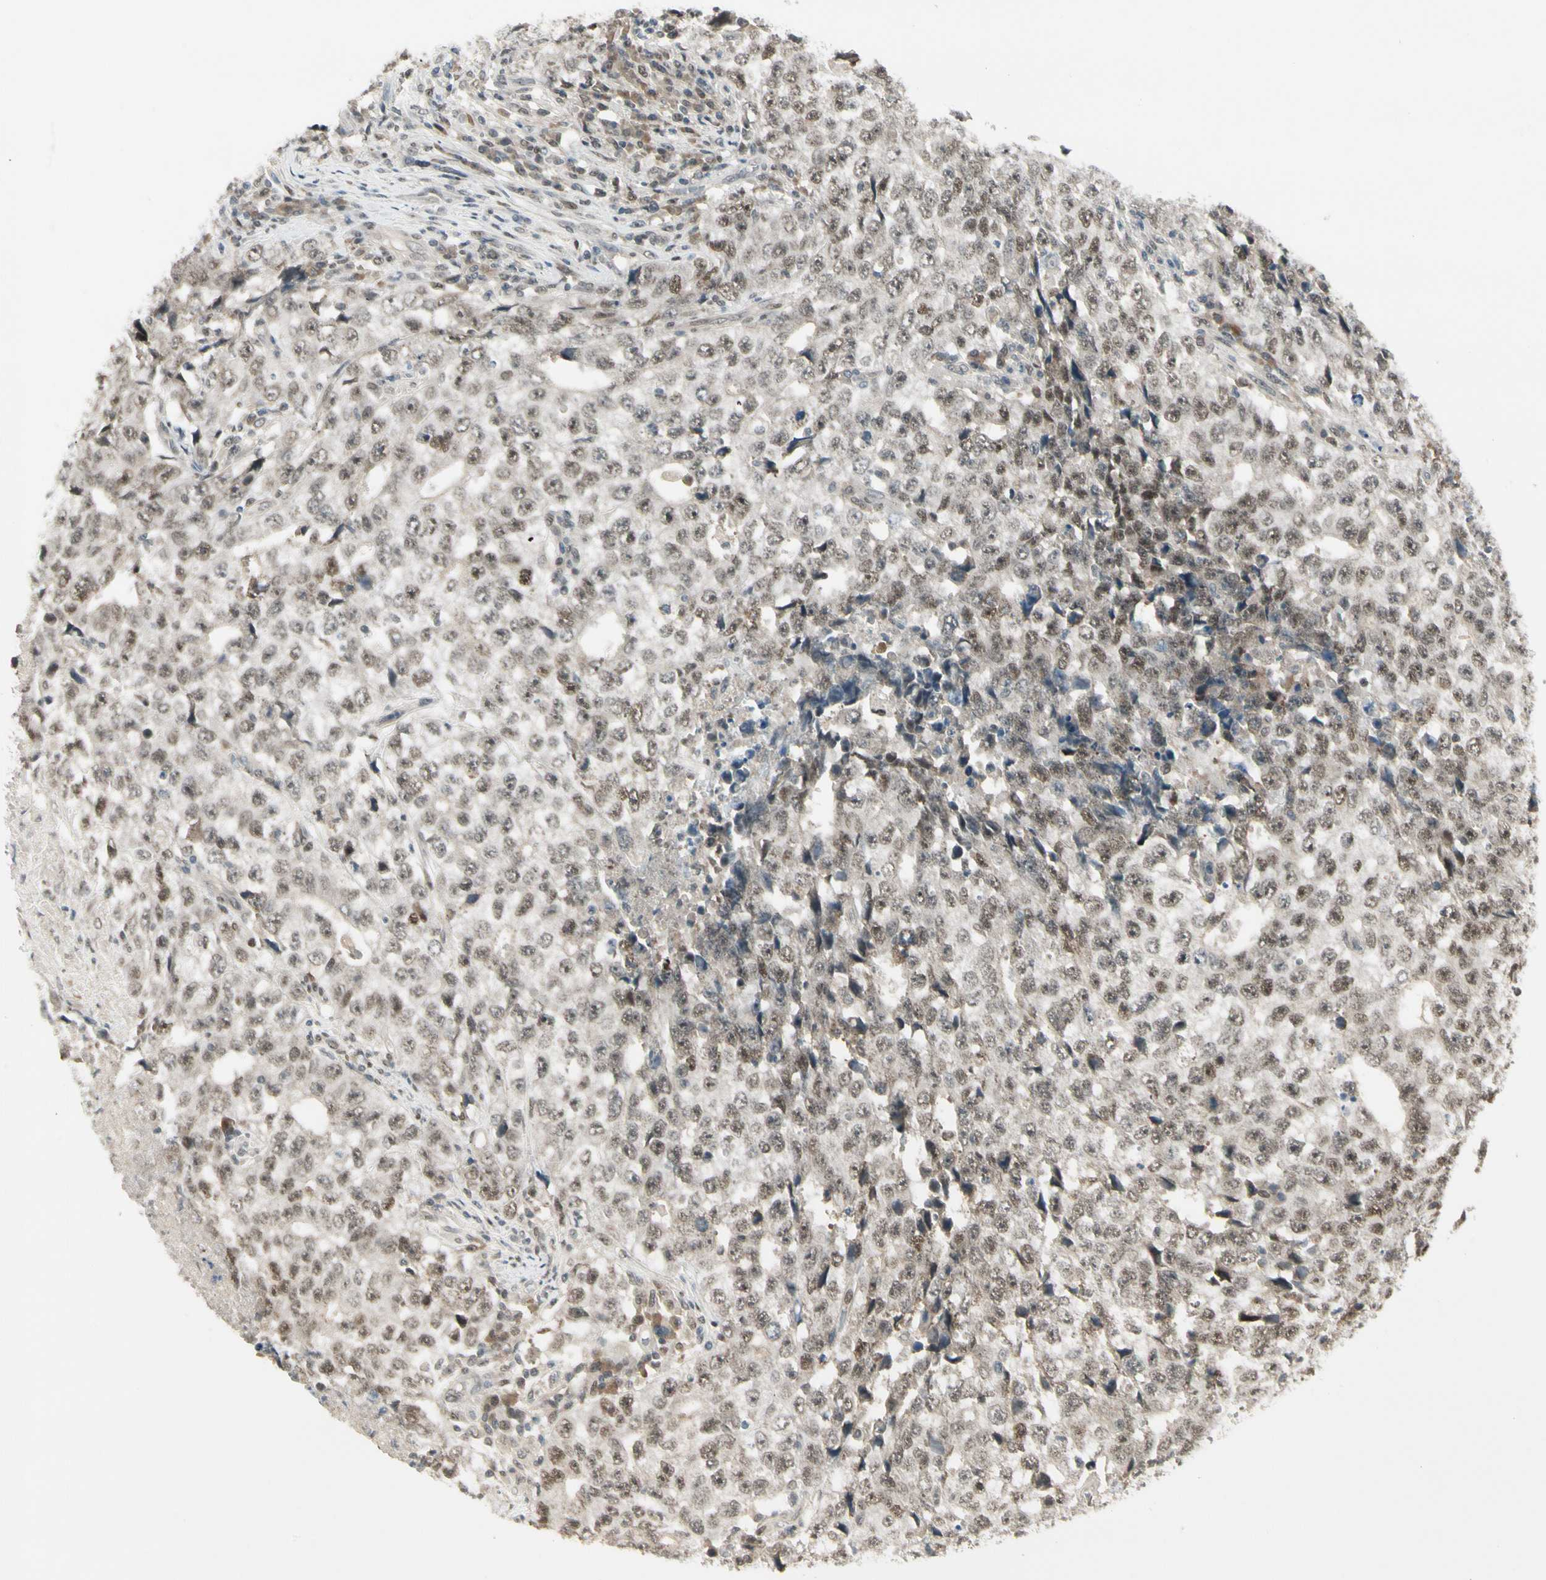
{"staining": {"intensity": "moderate", "quantity": ">75%", "location": "cytoplasmic/membranous,nuclear"}, "tissue": "testis cancer", "cell_type": "Tumor cells", "image_type": "cancer", "snomed": [{"axis": "morphology", "description": "Necrosis, NOS"}, {"axis": "morphology", "description": "Carcinoma, Embryonal, NOS"}, {"axis": "topography", "description": "Testis"}], "caption": "Moderate cytoplasmic/membranous and nuclear staining for a protein is appreciated in about >75% of tumor cells of embryonal carcinoma (testis) using immunohistochemistry (IHC).", "gene": "GTF3A", "patient": {"sex": "male", "age": 19}}